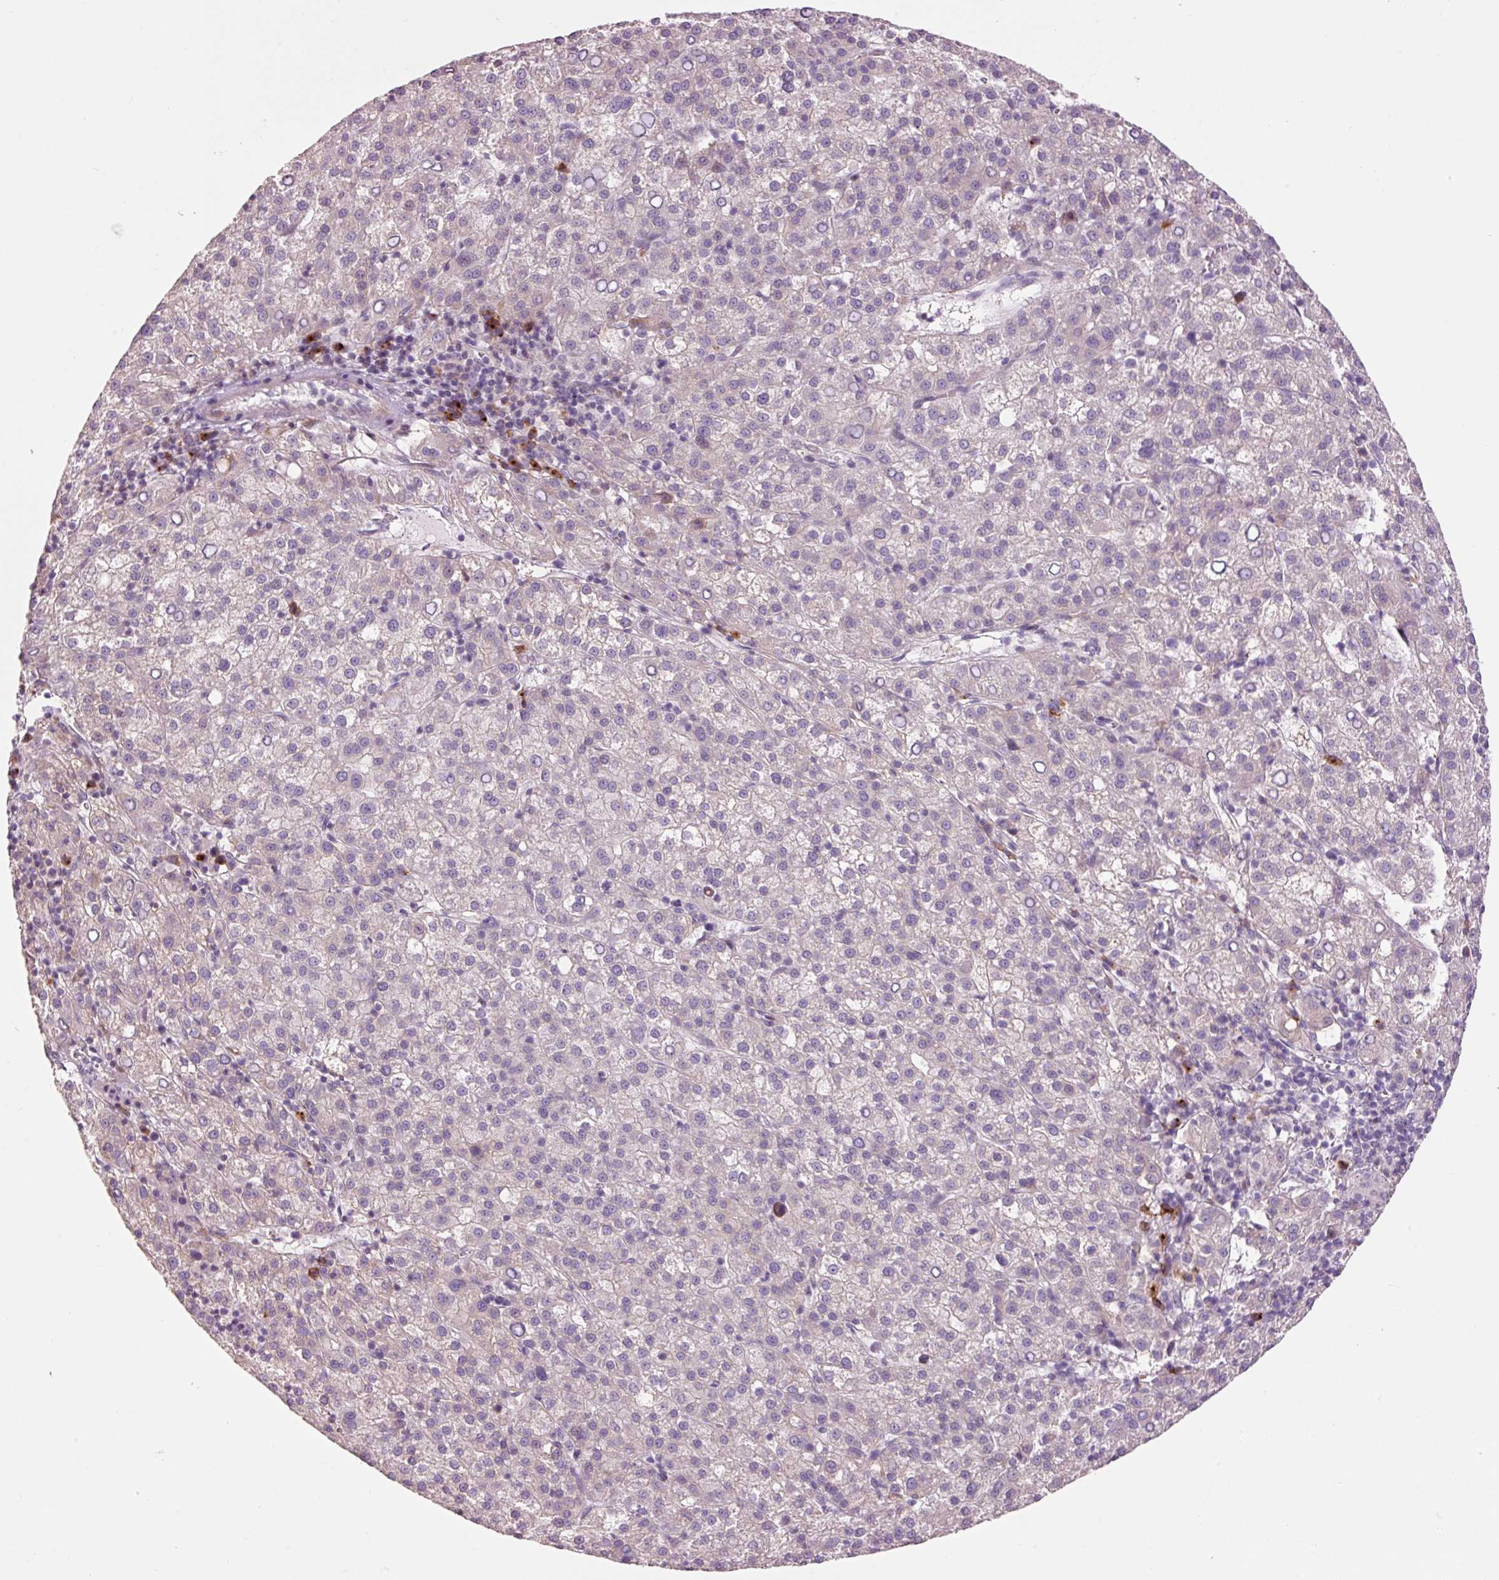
{"staining": {"intensity": "negative", "quantity": "none", "location": "none"}, "tissue": "liver cancer", "cell_type": "Tumor cells", "image_type": "cancer", "snomed": [{"axis": "morphology", "description": "Carcinoma, Hepatocellular, NOS"}, {"axis": "topography", "description": "Liver"}], "caption": "This is an immunohistochemistry photomicrograph of liver hepatocellular carcinoma. There is no positivity in tumor cells.", "gene": "HAX1", "patient": {"sex": "female", "age": 58}}